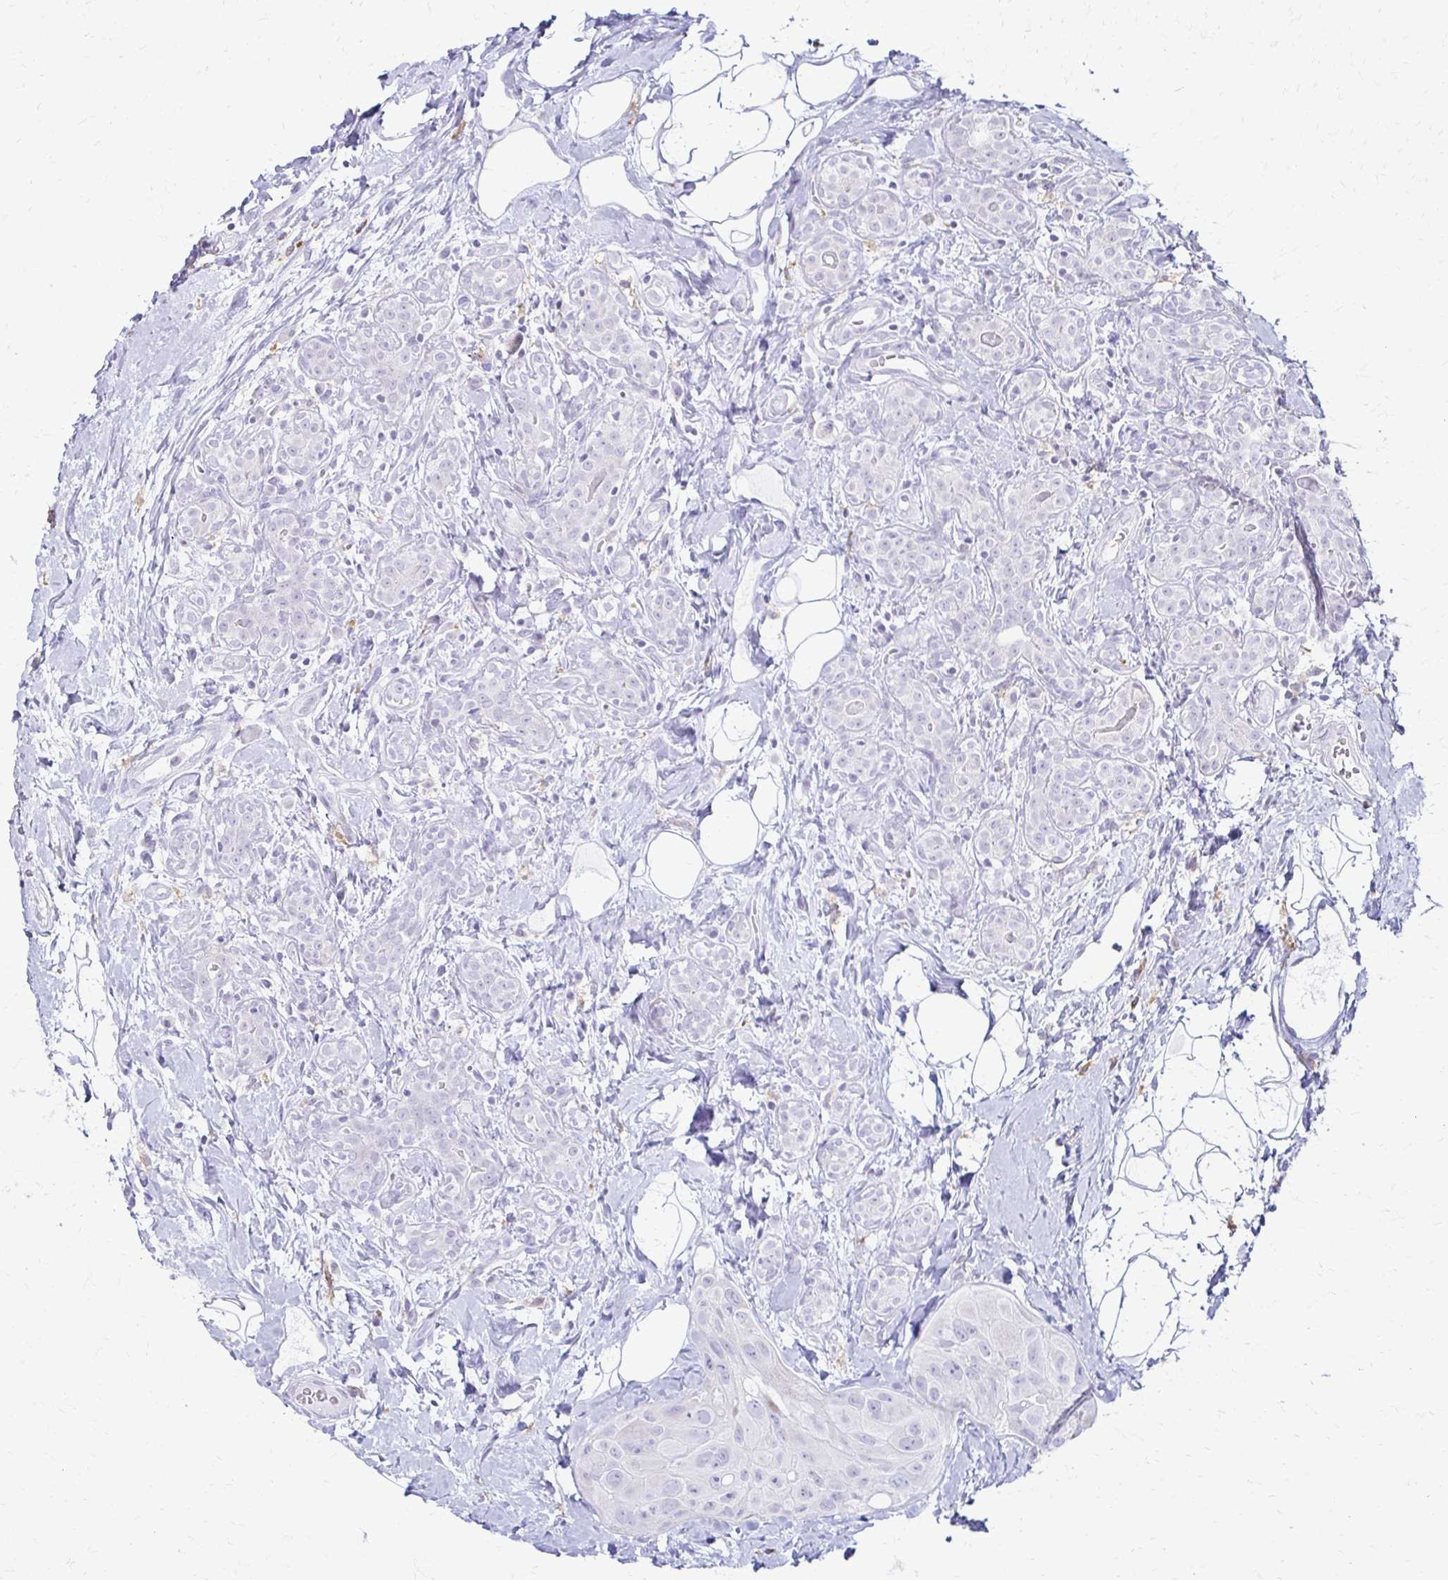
{"staining": {"intensity": "negative", "quantity": "none", "location": "none"}, "tissue": "breast cancer", "cell_type": "Tumor cells", "image_type": "cancer", "snomed": [{"axis": "morphology", "description": "Duct carcinoma"}, {"axis": "topography", "description": "Breast"}], "caption": "DAB (3,3'-diaminobenzidine) immunohistochemical staining of human breast cancer (invasive ductal carcinoma) reveals no significant staining in tumor cells.", "gene": "FCGR2B", "patient": {"sex": "female", "age": 43}}